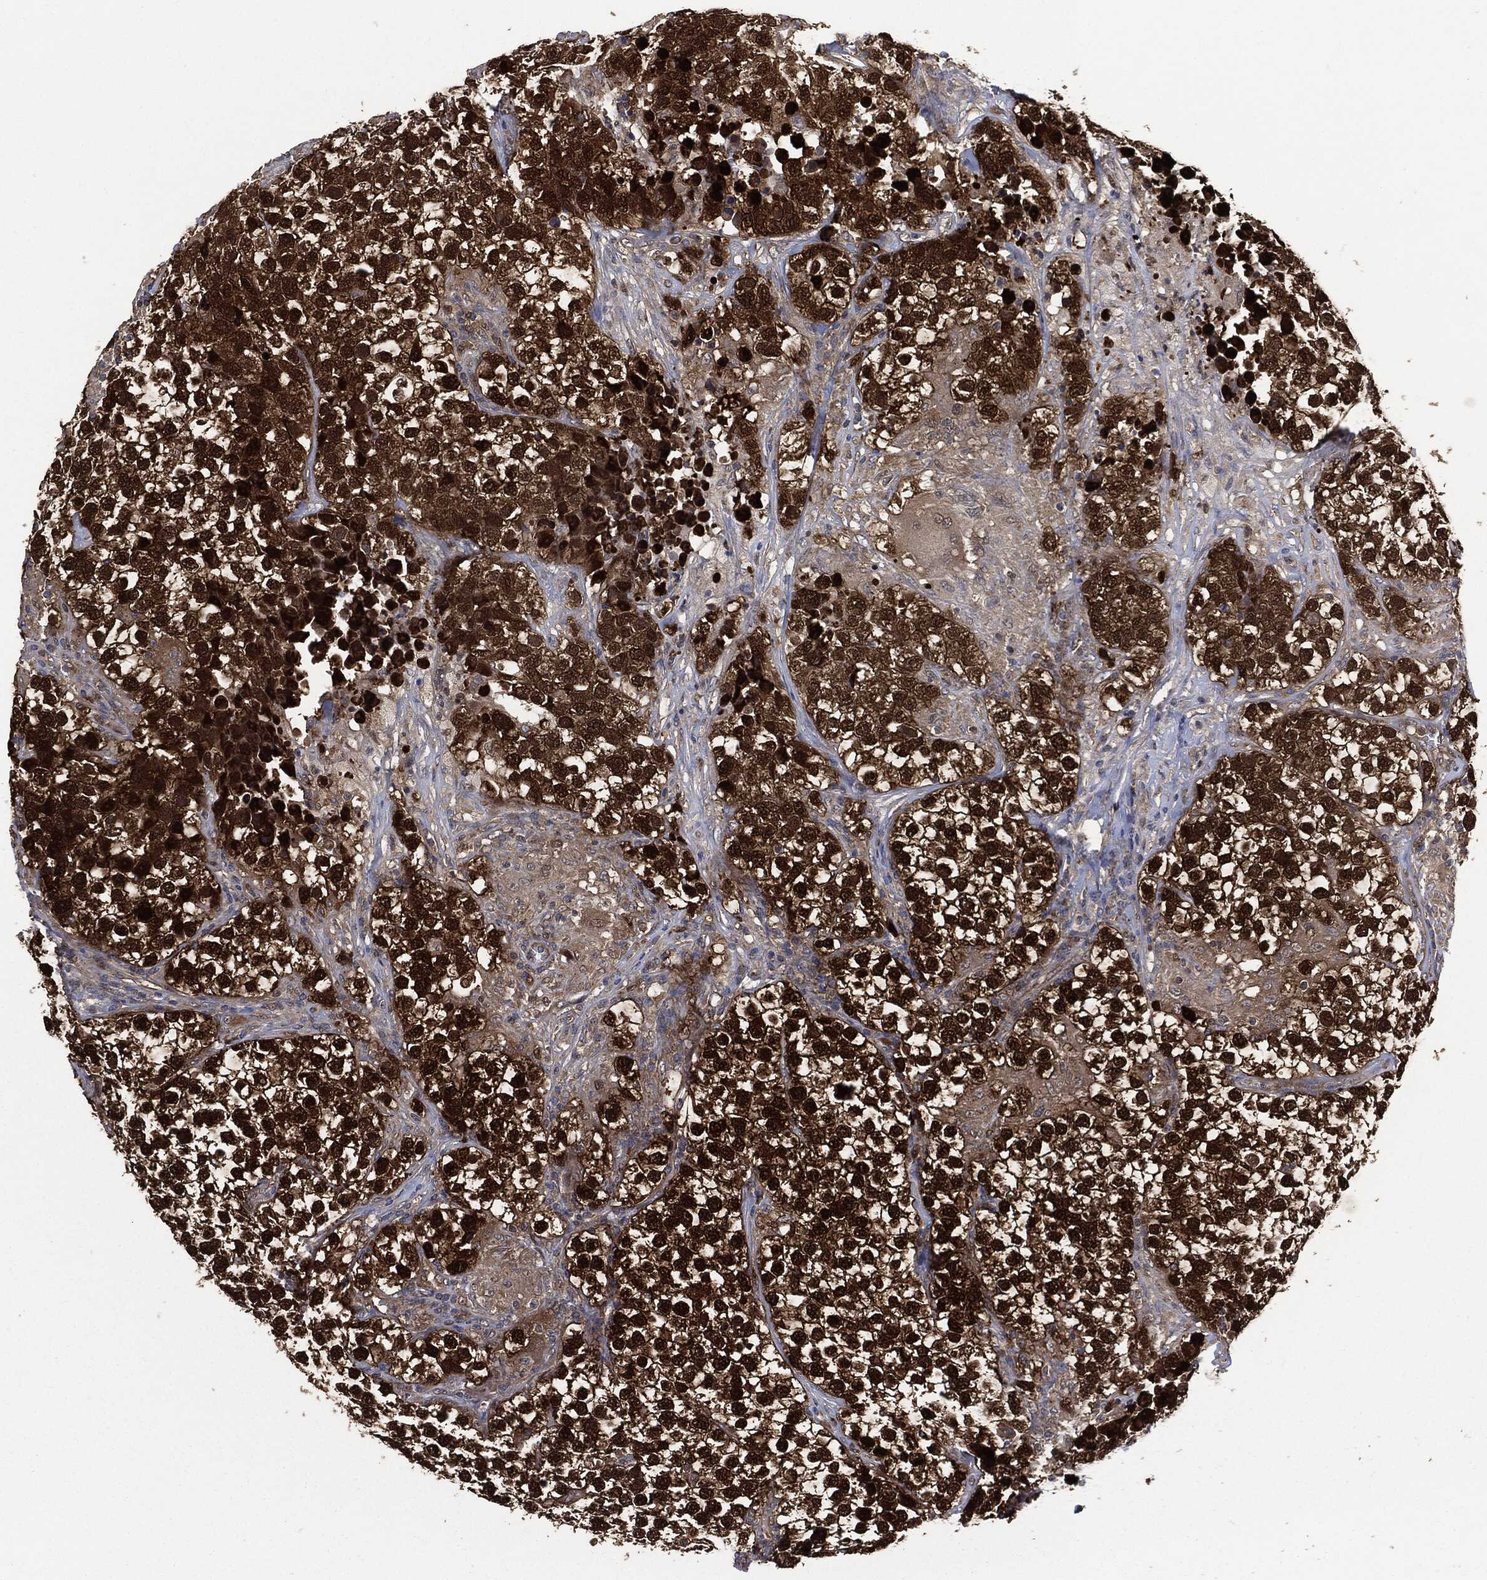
{"staining": {"intensity": "strong", "quantity": ">75%", "location": "cytoplasmic/membranous,nuclear"}, "tissue": "testis cancer", "cell_type": "Tumor cells", "image_type": "cancer", "snomed": [{"axis": "morphology", "description": "Seminoma, NOS"}, {"axis": "topography", "description": "Testis"}], "caption": "High-power microscopy captured an immunohistochemistry (IHC) image of seminoma (testis), revealing strong cytoplasmic/membranous and nuclear positivity in approximately >75% of tumor cells.", "gene": "DCTN1", "patient": {"sex": "male", "age": 46}}